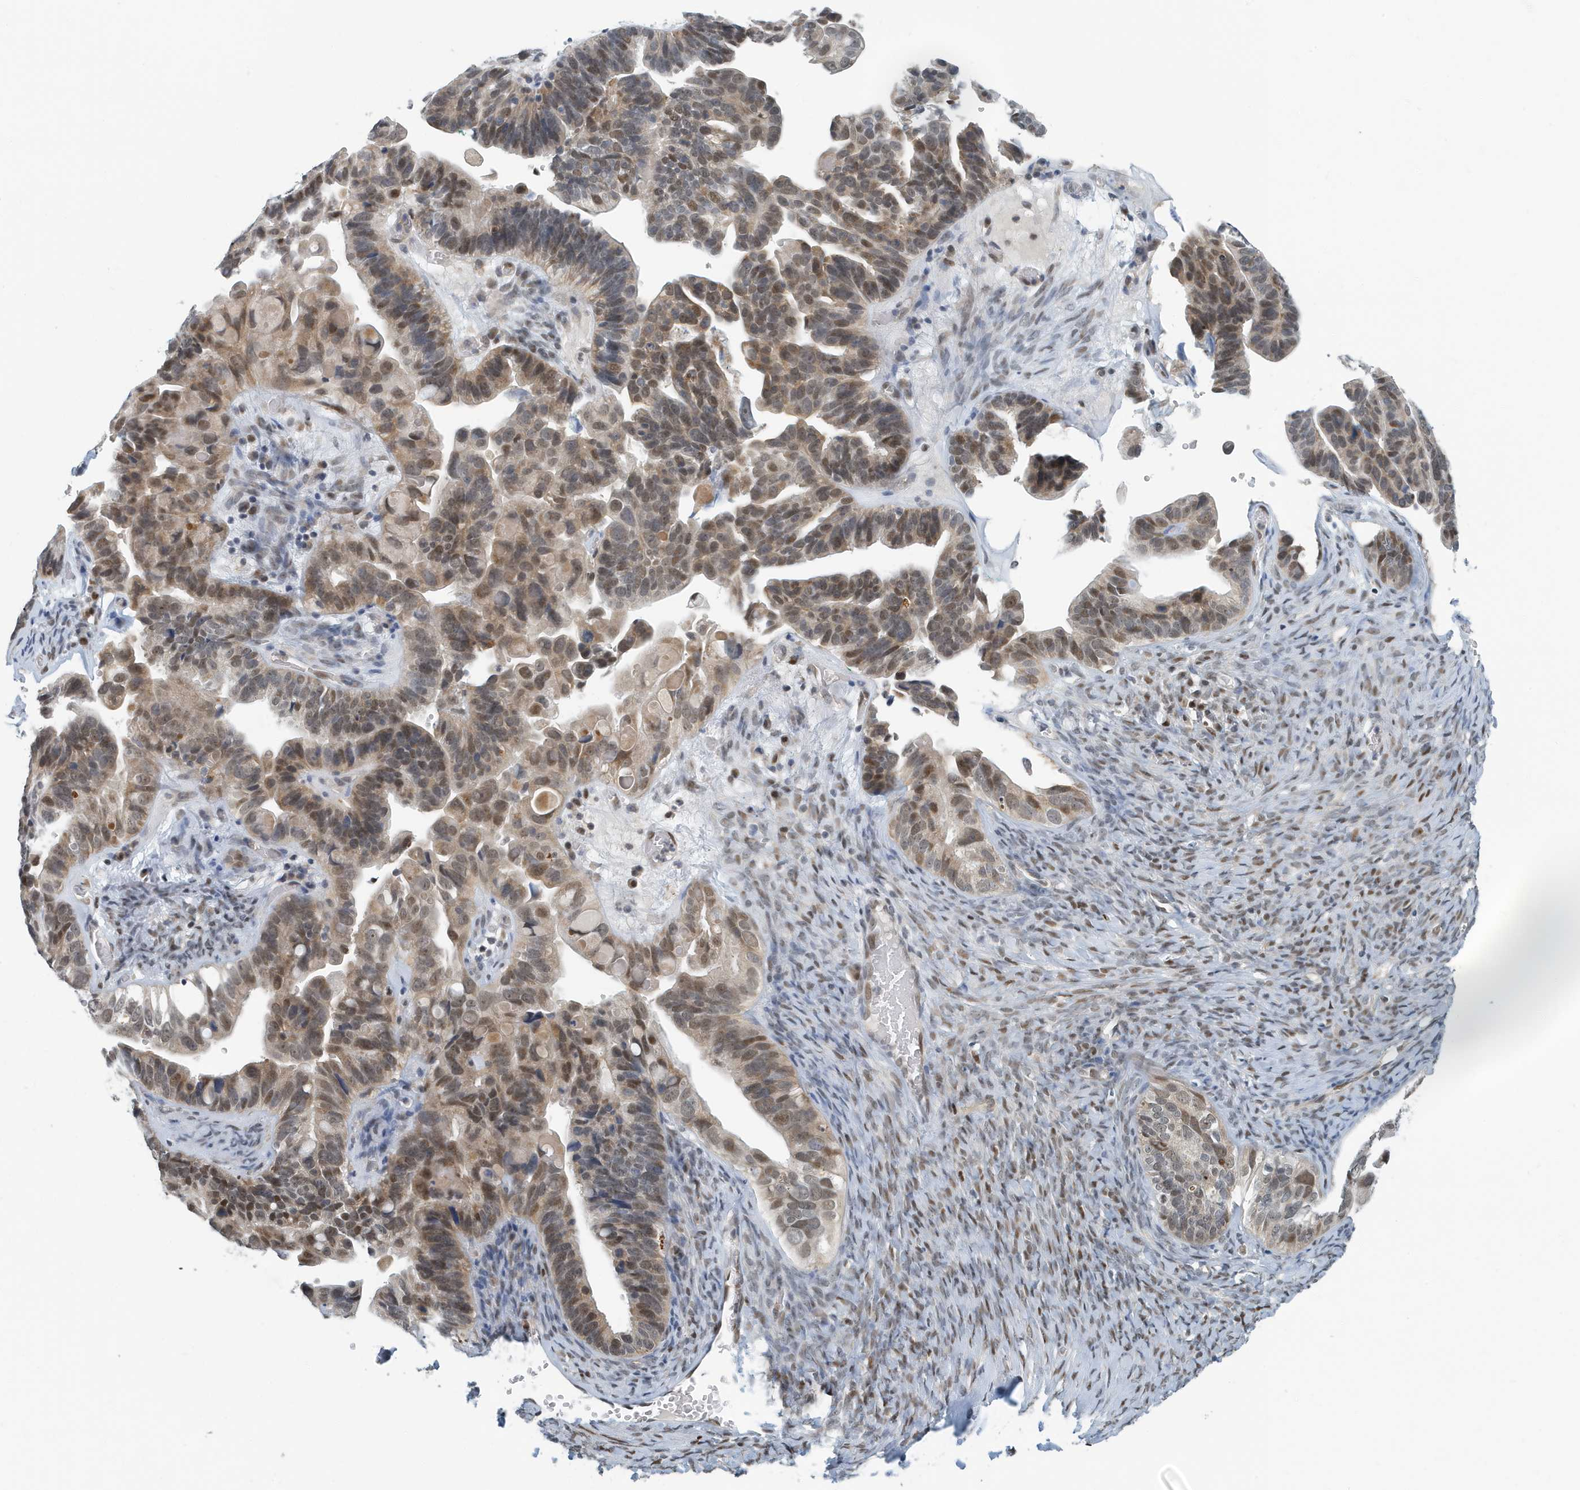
{"staining": {"intensity": "moderate", "quantity": ">75%", "location": "cytoplasmic/membranous,nuclear"}, "tissue": "ovarian cancer", "cell_type": "Tumor cells", "image_type": "cancer", "snomed": [{"axis": "morphology", "description": "Cystadenocarcinoma, serous, NOS"}, {"axis": "topography", "description": "Ovary"}], "caption": "Protein staining by IHC reveals moderate cytoplasmic/membranous and nuclear staining in approximately >75% of tumor cells in serous cystadenocarcinoma (ovarian).", "gene": "KIF15", "patient": {"sex": "female", "age": 56}}